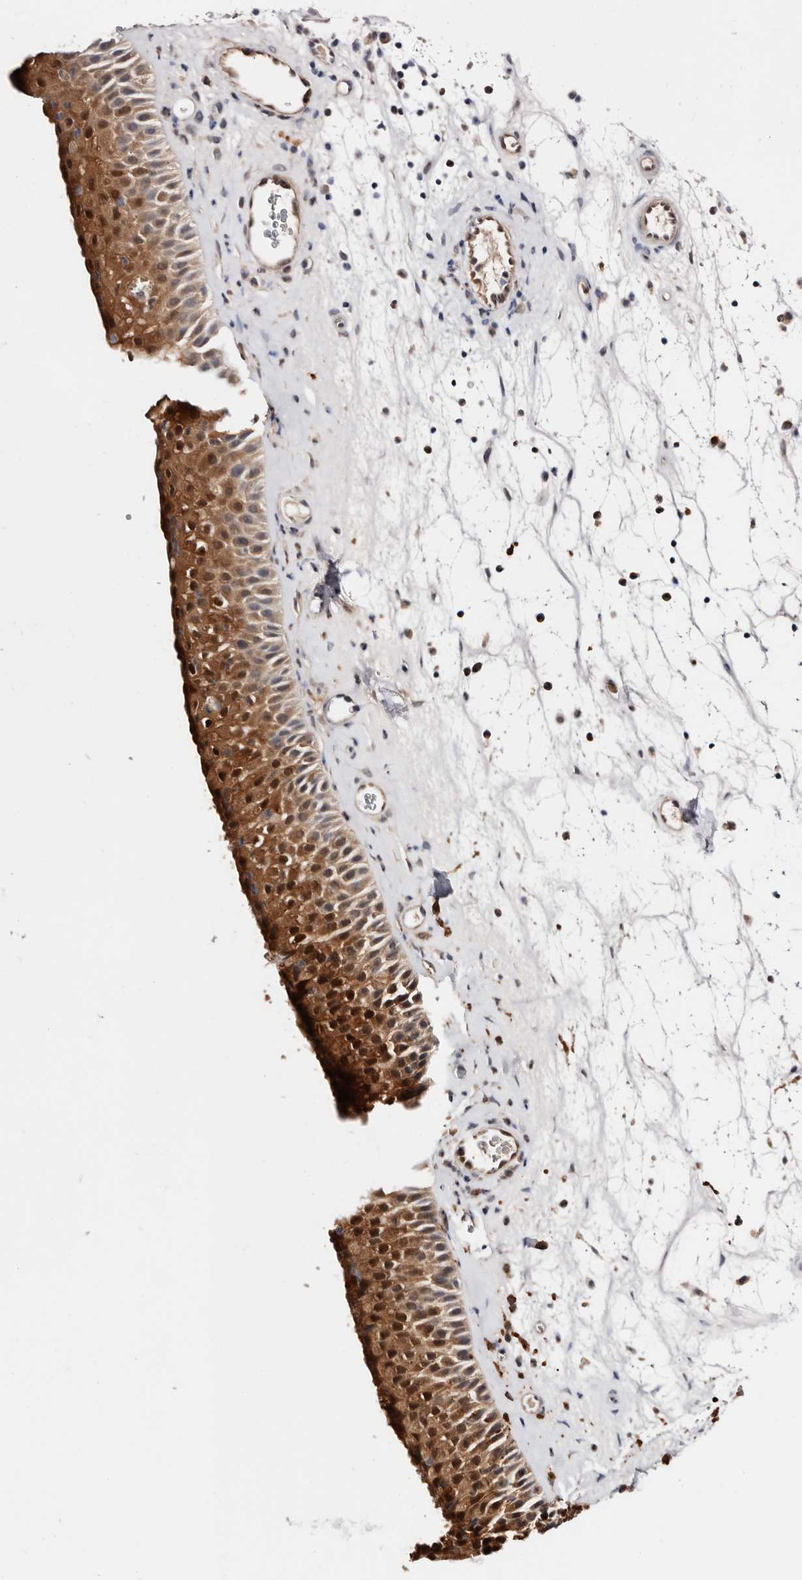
{"staining": {"intensity": "moderate", "quantity": ">75%", "location": "cytoplasmic/membranous,nuclear"}, "tissue": "nasopharynx", "cell_type": "Respiratory epithelial cells", "image_type": "normal", "snomed": [{"axis": "morphology", "description": "Normal tissue, NOS"}, {"axis": "topography", "description": "Nasopharynx"}], "caption": "Immunohistochemical staining of normal nasopharynx exhibits moderate cytoplasmic/membranous,nuclear protein positivity in approximately >75% of respiratory epithelial cells.", "gene": "TP53I3", "patient": {"sex": "male", "age": 64}}